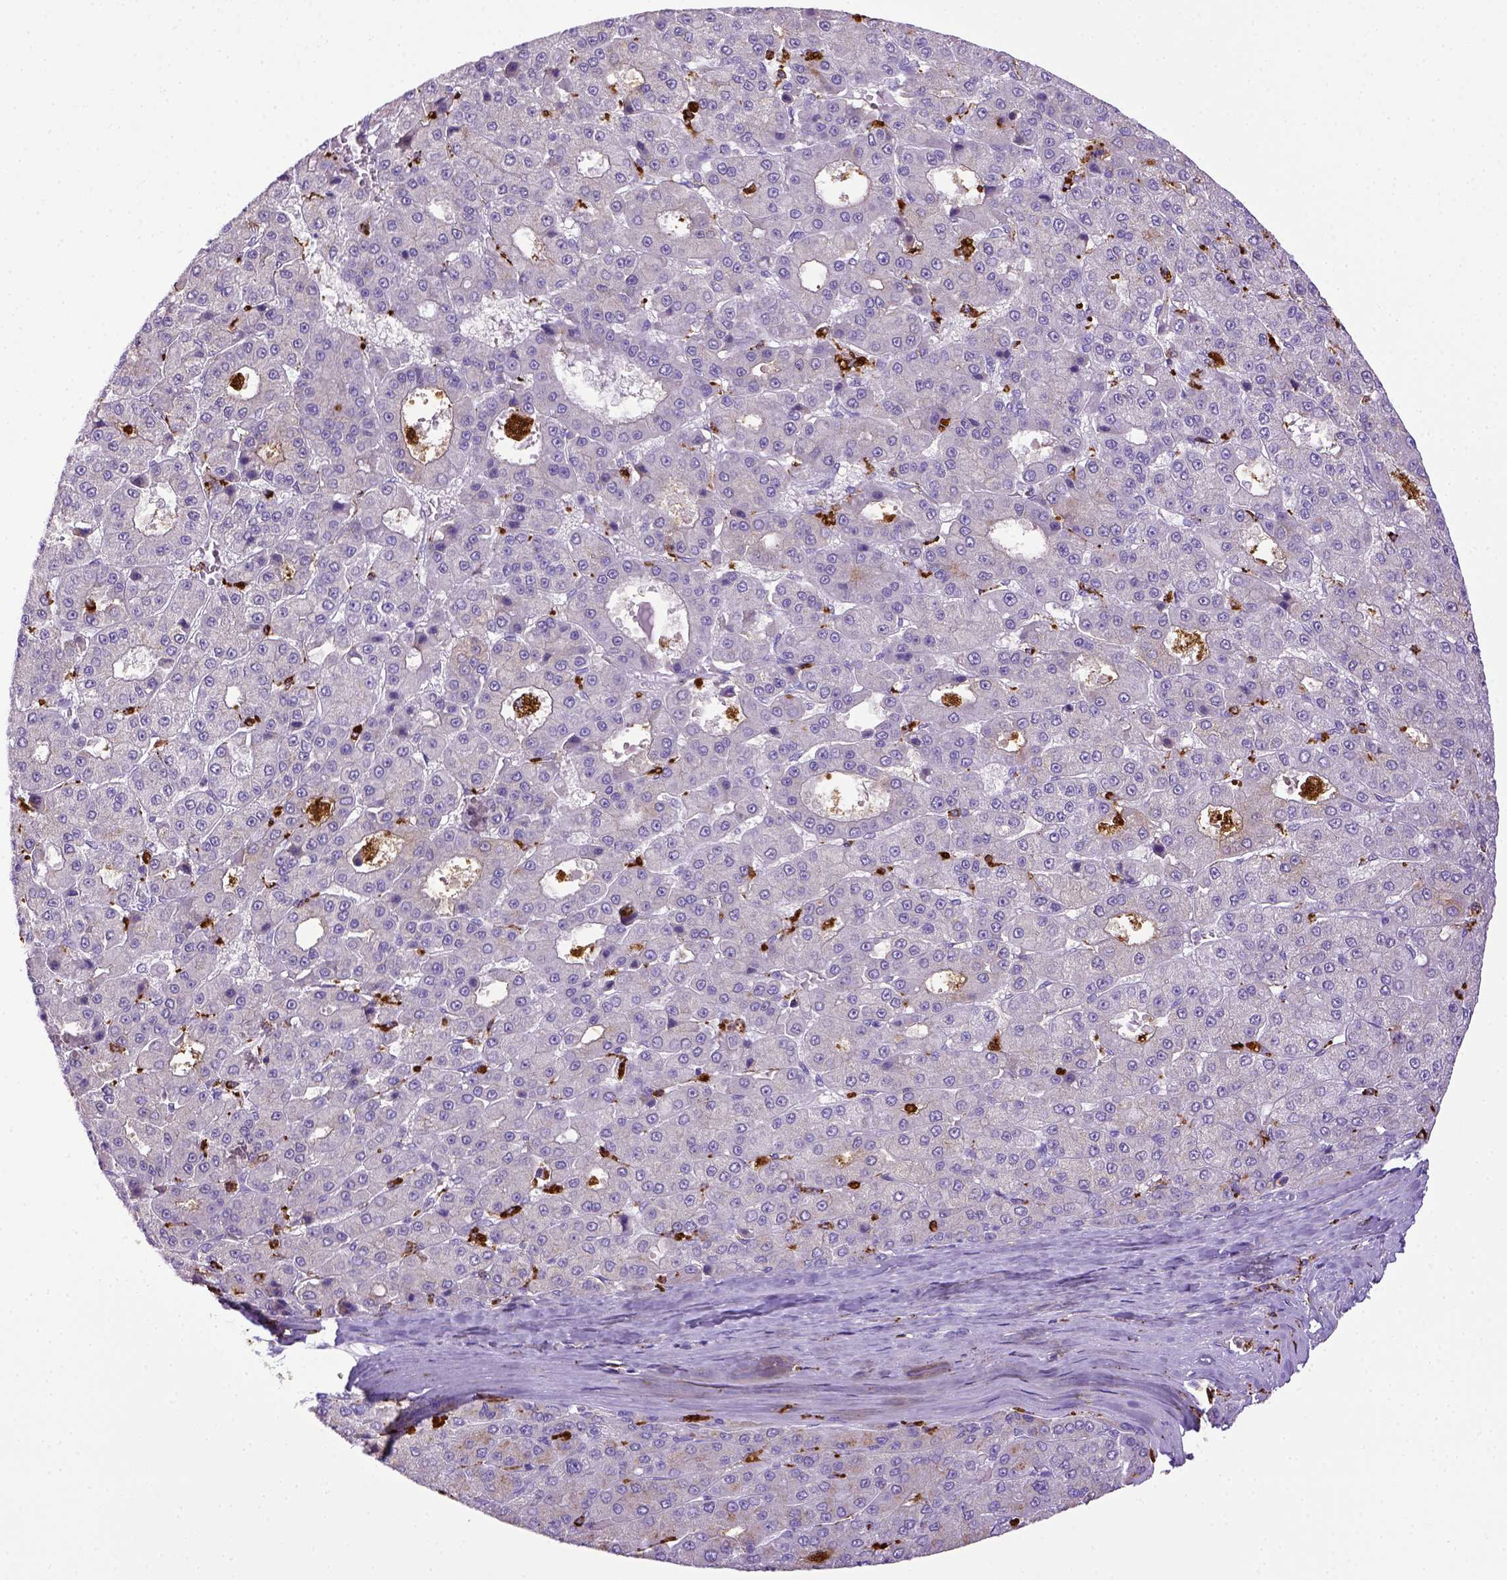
{"staining": {"intensity": "negative", "quantity": "none", "location": "none"}, "tissue": "liver cancer", "cell_type": "Tumor cells", "image_type": "cancer", "snomed": [{"axis": "morphology", "description": "Carcinoma, Hepatocellular, NOS"}, {"axis": "topography", "description": "Liver"}], "caption": "DAB (3,3'-diaminobenzidine) immunohistochemical staining of human liver cancer (hepatocellular carcinoma) reveals no significant expression in tumor cells. (Brightfield microscopy of DAB (3,3'-diaminobenzidine) immunohistochemistry at high magnification).", "gene": "CD68", "patient": {"sex": "male", "age": 70}}